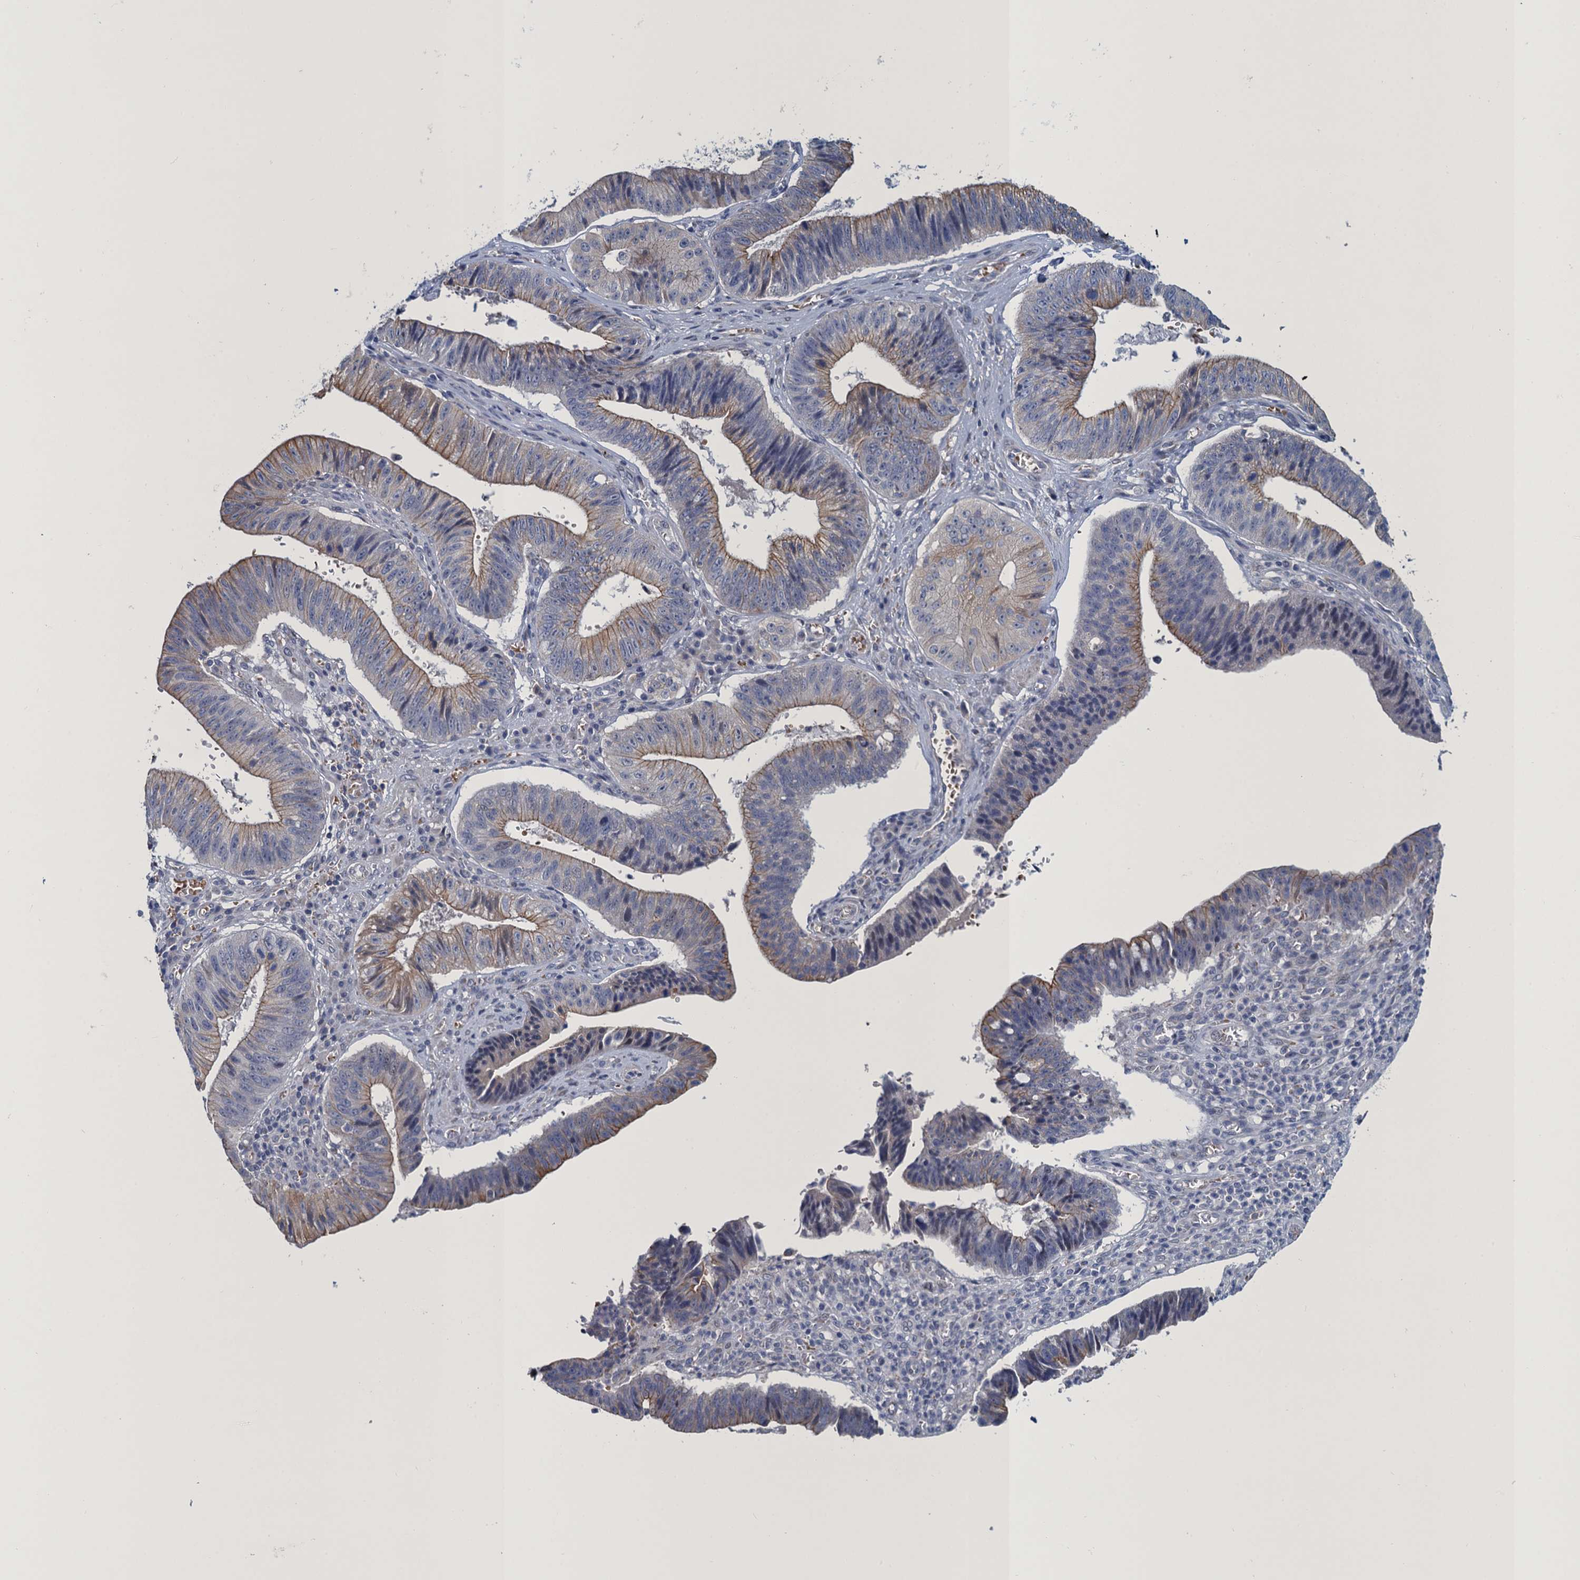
{"staining": {"intensity": "weak", "quantity": "25%-75%", "location": "cytoplasmic/membranous"}, "tissue": "stomach cancer", "cell_type": "Tumor cells", "image_type": "cancer", "snomed": [{"axis": "morphology", "description": "Adenocarcinoma, NOS"}, {"axis": "topography", "description": "Stomach"}], "caption": "High-power microscopy captured an immunohistochemistry (IHC) micrograph of adenocarcinoma (stomach), revealing weak cytoplasmic/membranous positivity in approximately 25%-75% of tumor cells.", "gene": "ATOSA", "patient": {"sex": "male", "age": 59}}